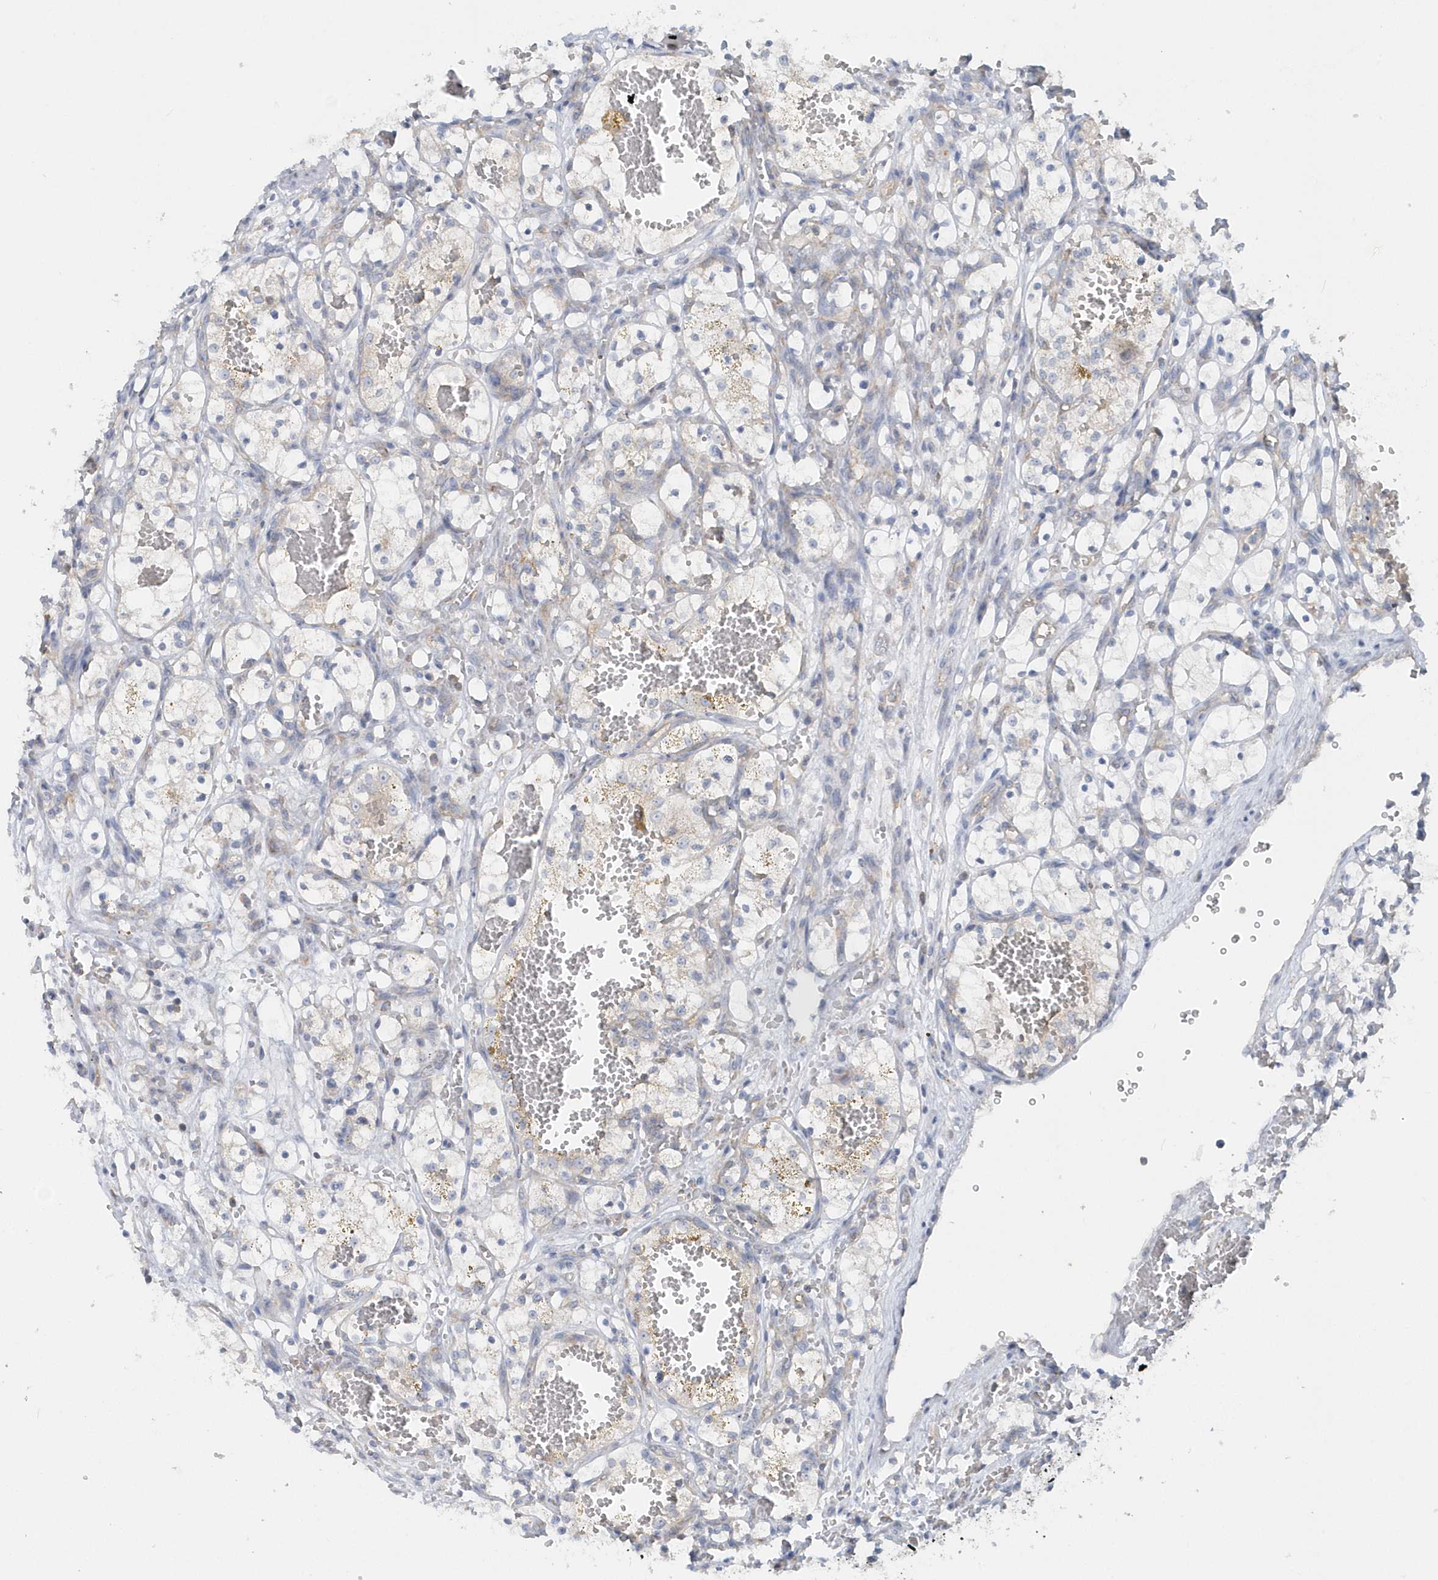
{"staining": {"intensity": "negative", "quantity": "none", "location": "none"}, "tissue": "renal cancer", "cell_type": "Tumor cells", "image_type": "cancer", "snomed": [{"axis": "morphology", "description": "Adenocarcinoma, NOS"}, {"axis": "topography", "description": "Kidney"}], "caption": "An image of renal cancer stained for a protein exhibits no brown staining in tumor cells. (DAB (3,3'-diaminobenzidine) IHC visualized using brightfield microscopy, high magnification).", "gene": "EIF3C", "patient": {"sex": "female", "age": 69}}